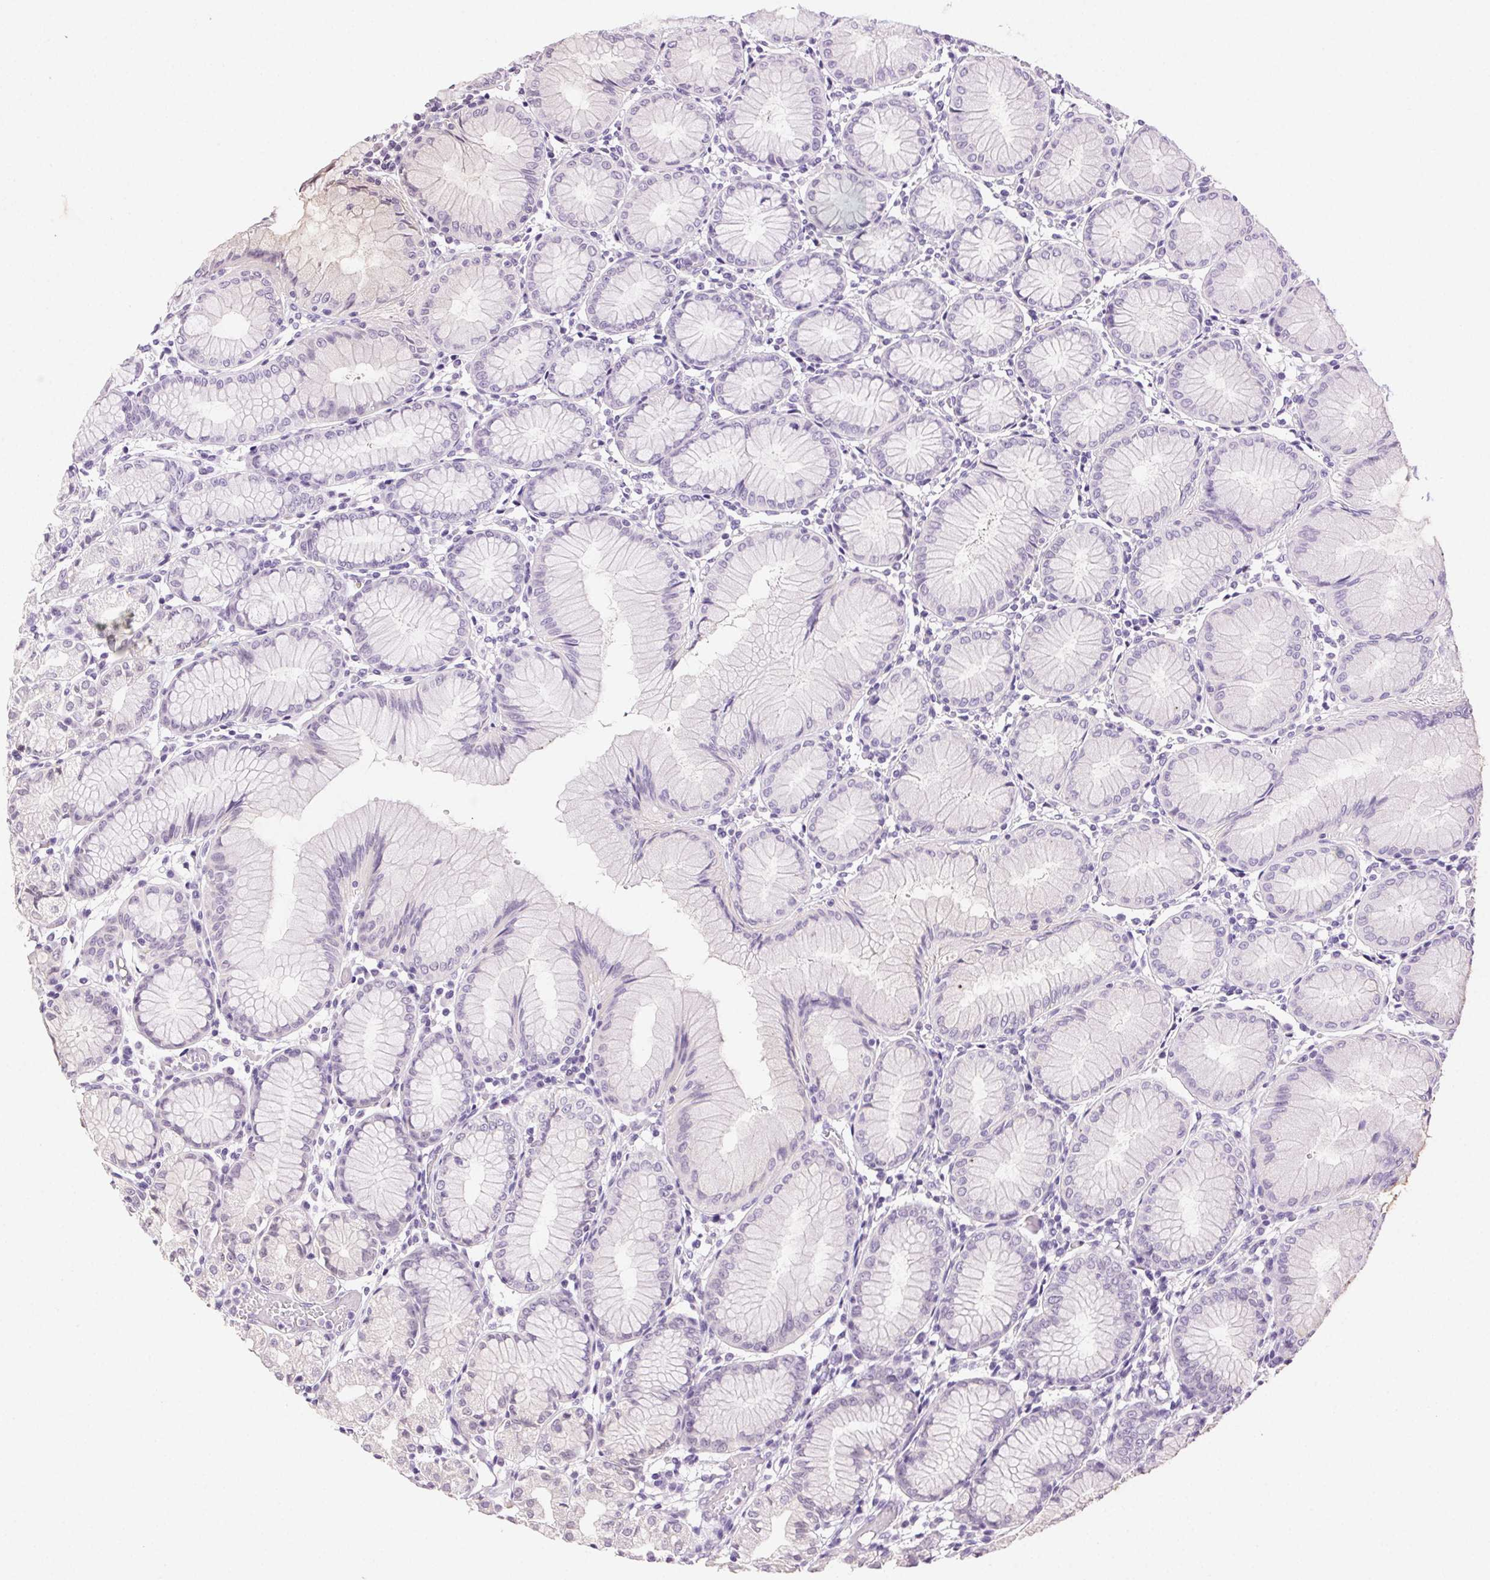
{"staining": {"intensity": "negative", "quantity": "none", "location": "none"}, "tissue": "stomach", "cell_type": "Glandular cells", "image_type": "normal", "snomed": [{"axis": "morphology", "description": "Normal tissue, NOS"}, {"axis": "topography", "description": "Stomach"}], "caption": "Human stomach stained for a protein using IHC shows no positivity in glandular cells.", "gene": "CLDN10", "patient": {"sex": "female", "age": 57}}